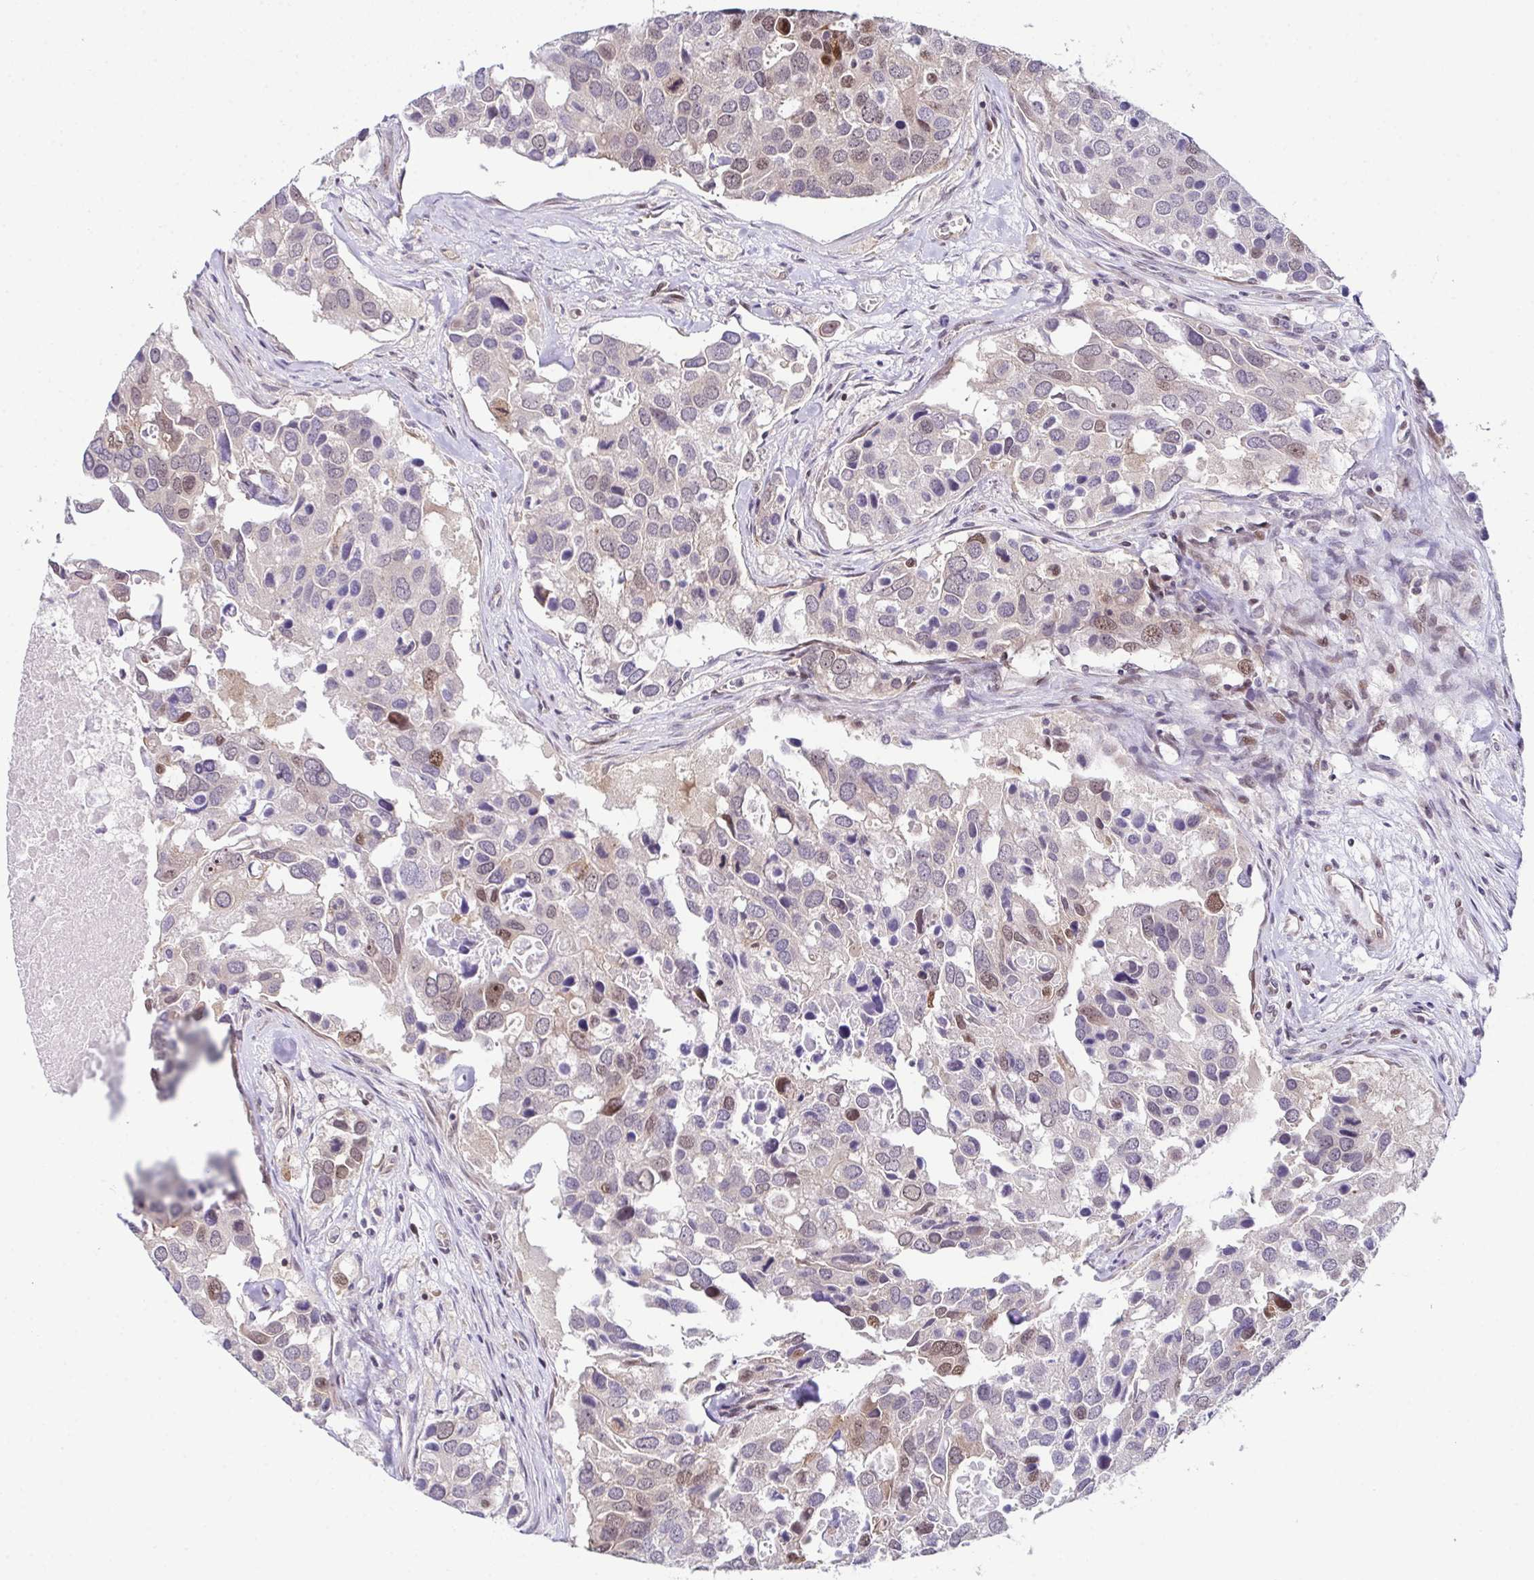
{"staining": {"intensity": "moderate", "quantity": "<25%", "location": "nuclear"}, "tissue": "breast cancer", "cell_type": "Tumor cells", "image_type": "cancer", "snomed": [{"axis": "morphology", "description": "Duct carcinoma"}, {"axis": "topography", "description": "Breast"}], "caption": "Protein analysis of breast invasive ductal carcinoma tissue exhibits moderate nuclear positivity in about <25% of tumor cells.", "gene": "DNAJB1", "patient": {"sex": "female", "age": 83}}